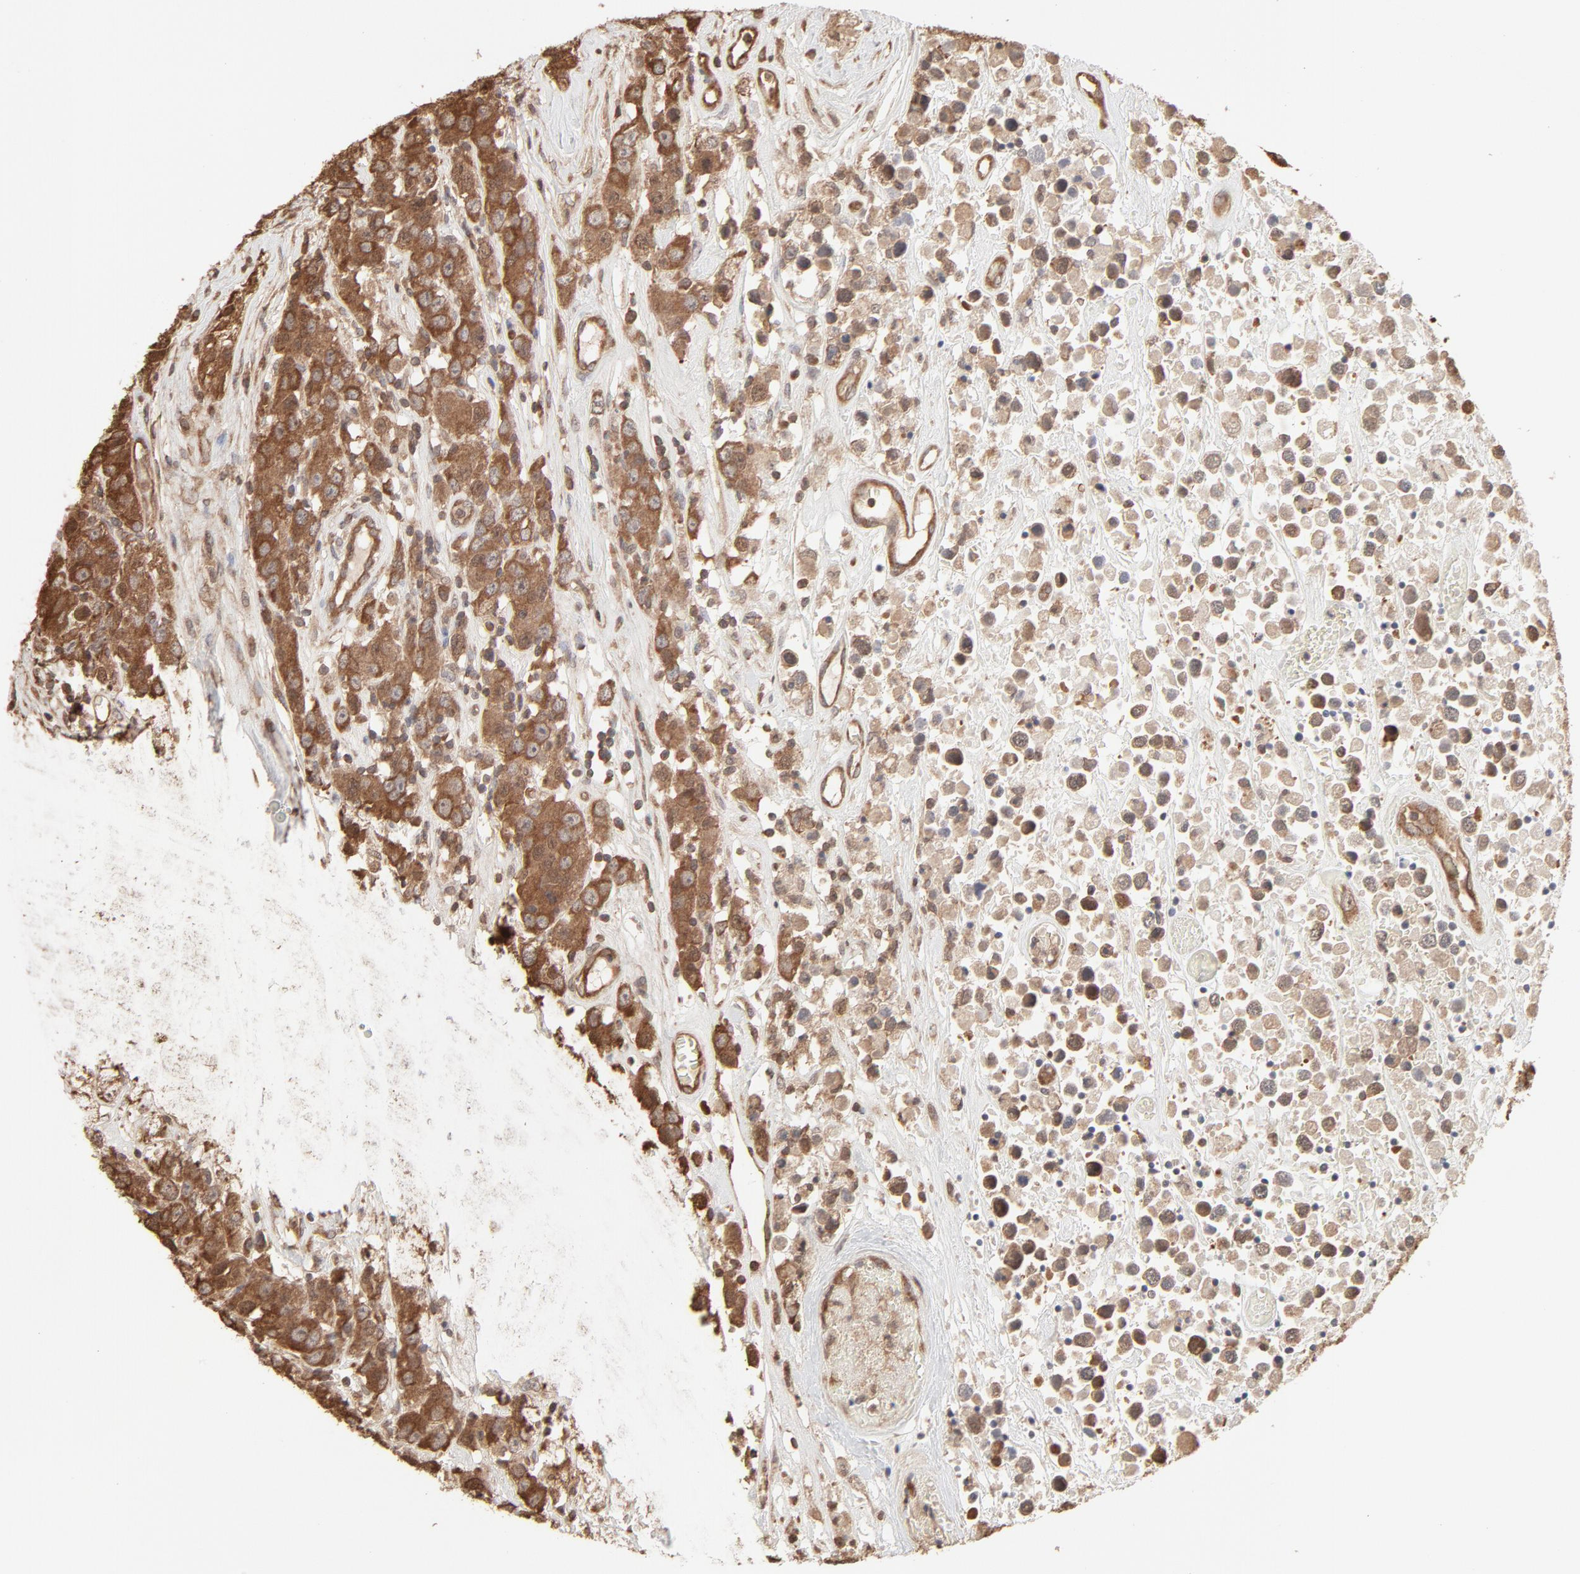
{"staining": {"intensity": "moderate", "quantity": ">75%", "location": "cytoplasmic/membranous"}, "tissue": "testis cancer", "cell_type": "Tumor cells", "image_type": "cancer", "snomed": [{"axis": "morphology", "description": "Seminoma, NOS"}, {"axis": "topography", "description": "Testis"}], "caption": "Immunohistochemical staining of human testis cancer (seminoma) shows medium levels of moderate cytoplasmic/membranous protein expression in about >75% of tumor cells.", "gene": "PPP2CA", "patient": {"sex": "male", "age": 52}}